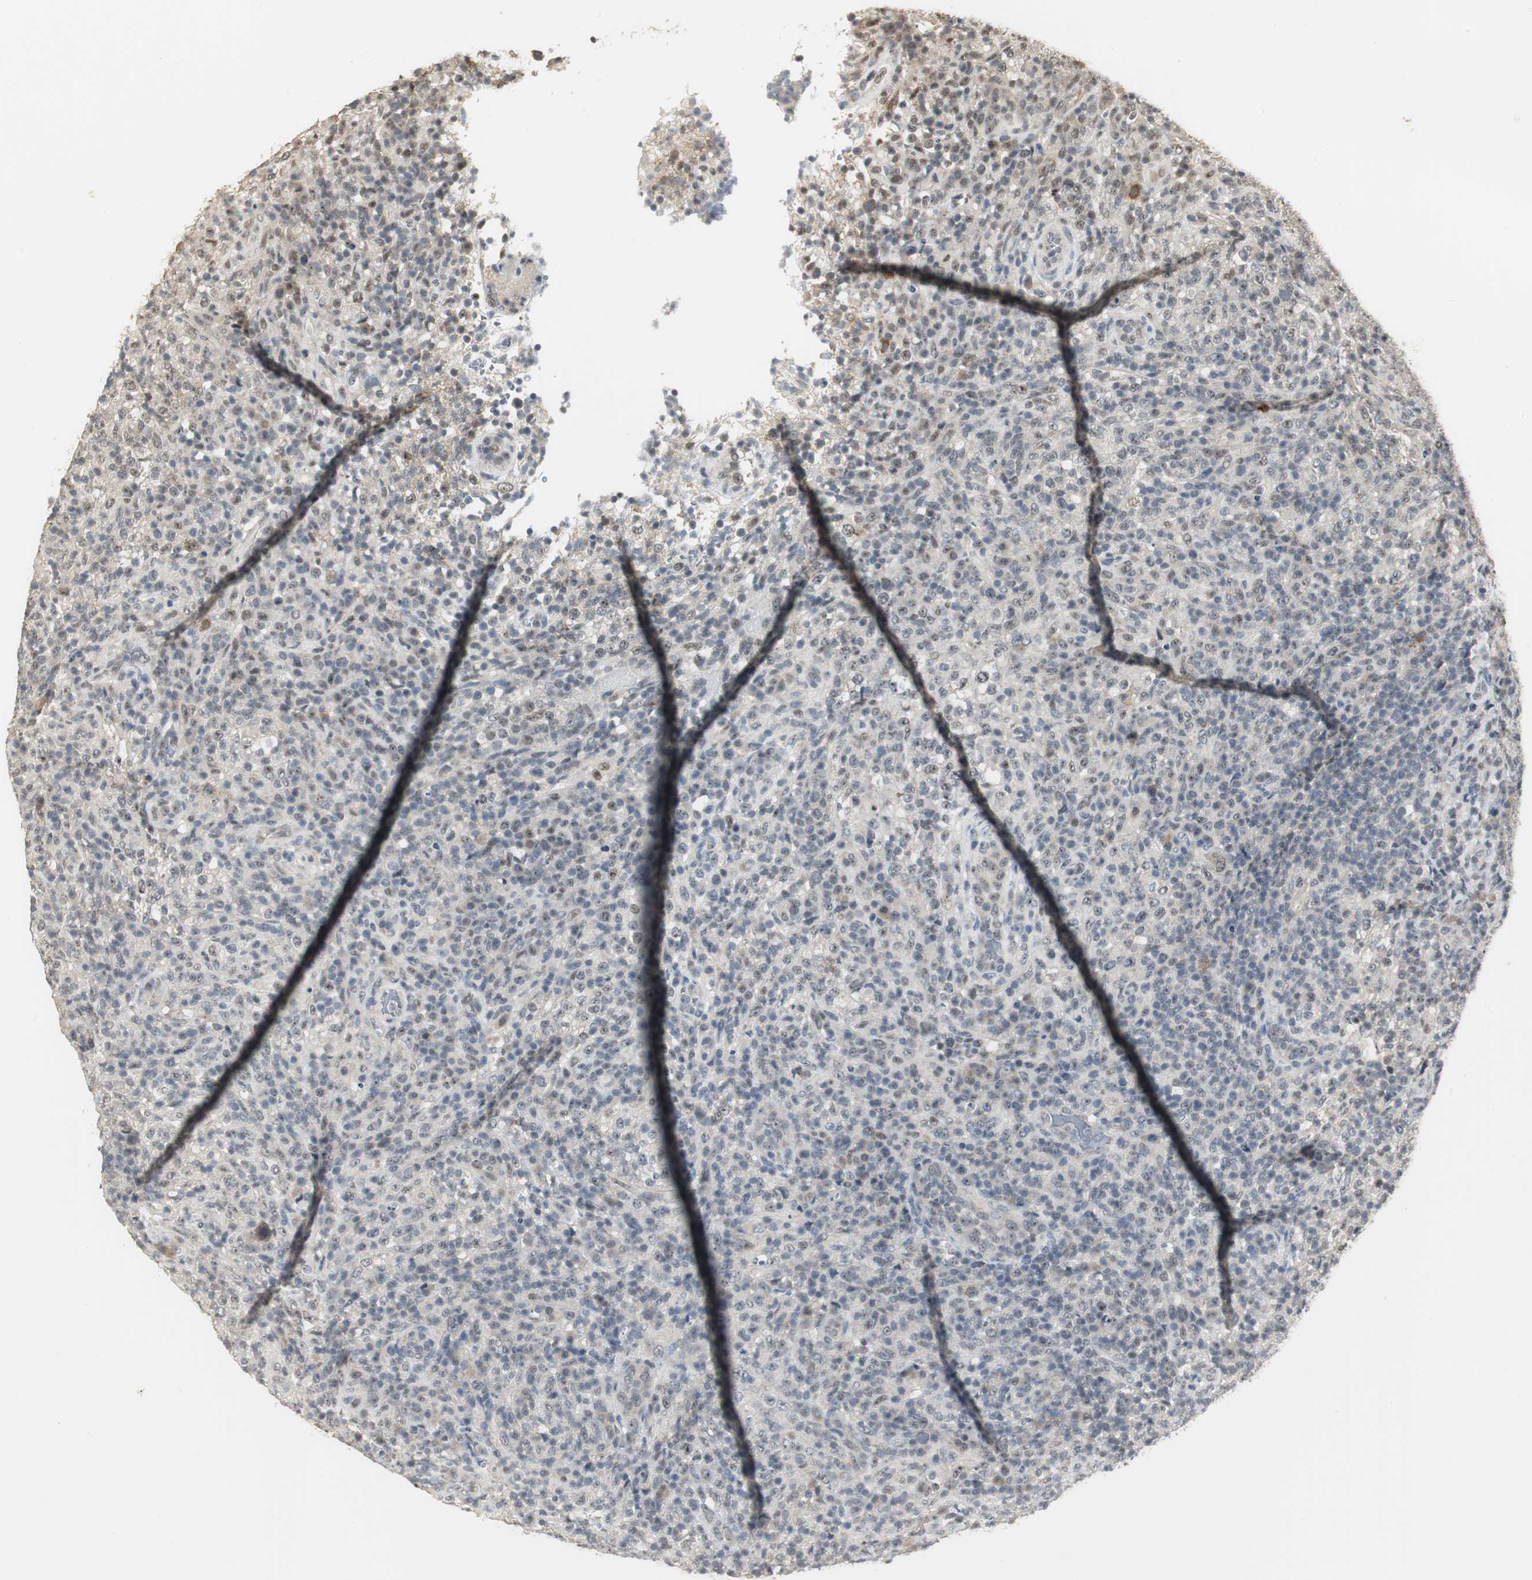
{"staining": {"intensity": "weak", "quantity": "<25%", "location": "nuclear"}, "tissue": "lymphoma", "cell_type": "Tumor cells", "image_type": "cancer", "snomed": [{"axis": "morphology", "description": "Malignant lymphoma, non-Hodgkin's type, High grade"}, {"axis": "topography", "description": "Lymph node"}], "caption": "High magnification brightfield microscopy of malignant lymphoma, non-Hodgkin's type (high-grade) stained with DAB (3,3'-diaminobenzidine) (brown) and counterstained with hematoxylin (blue): tumor cells show no significant expression.", "gene": "ELOA", "patient": {"sex": "female", "age": 76}}